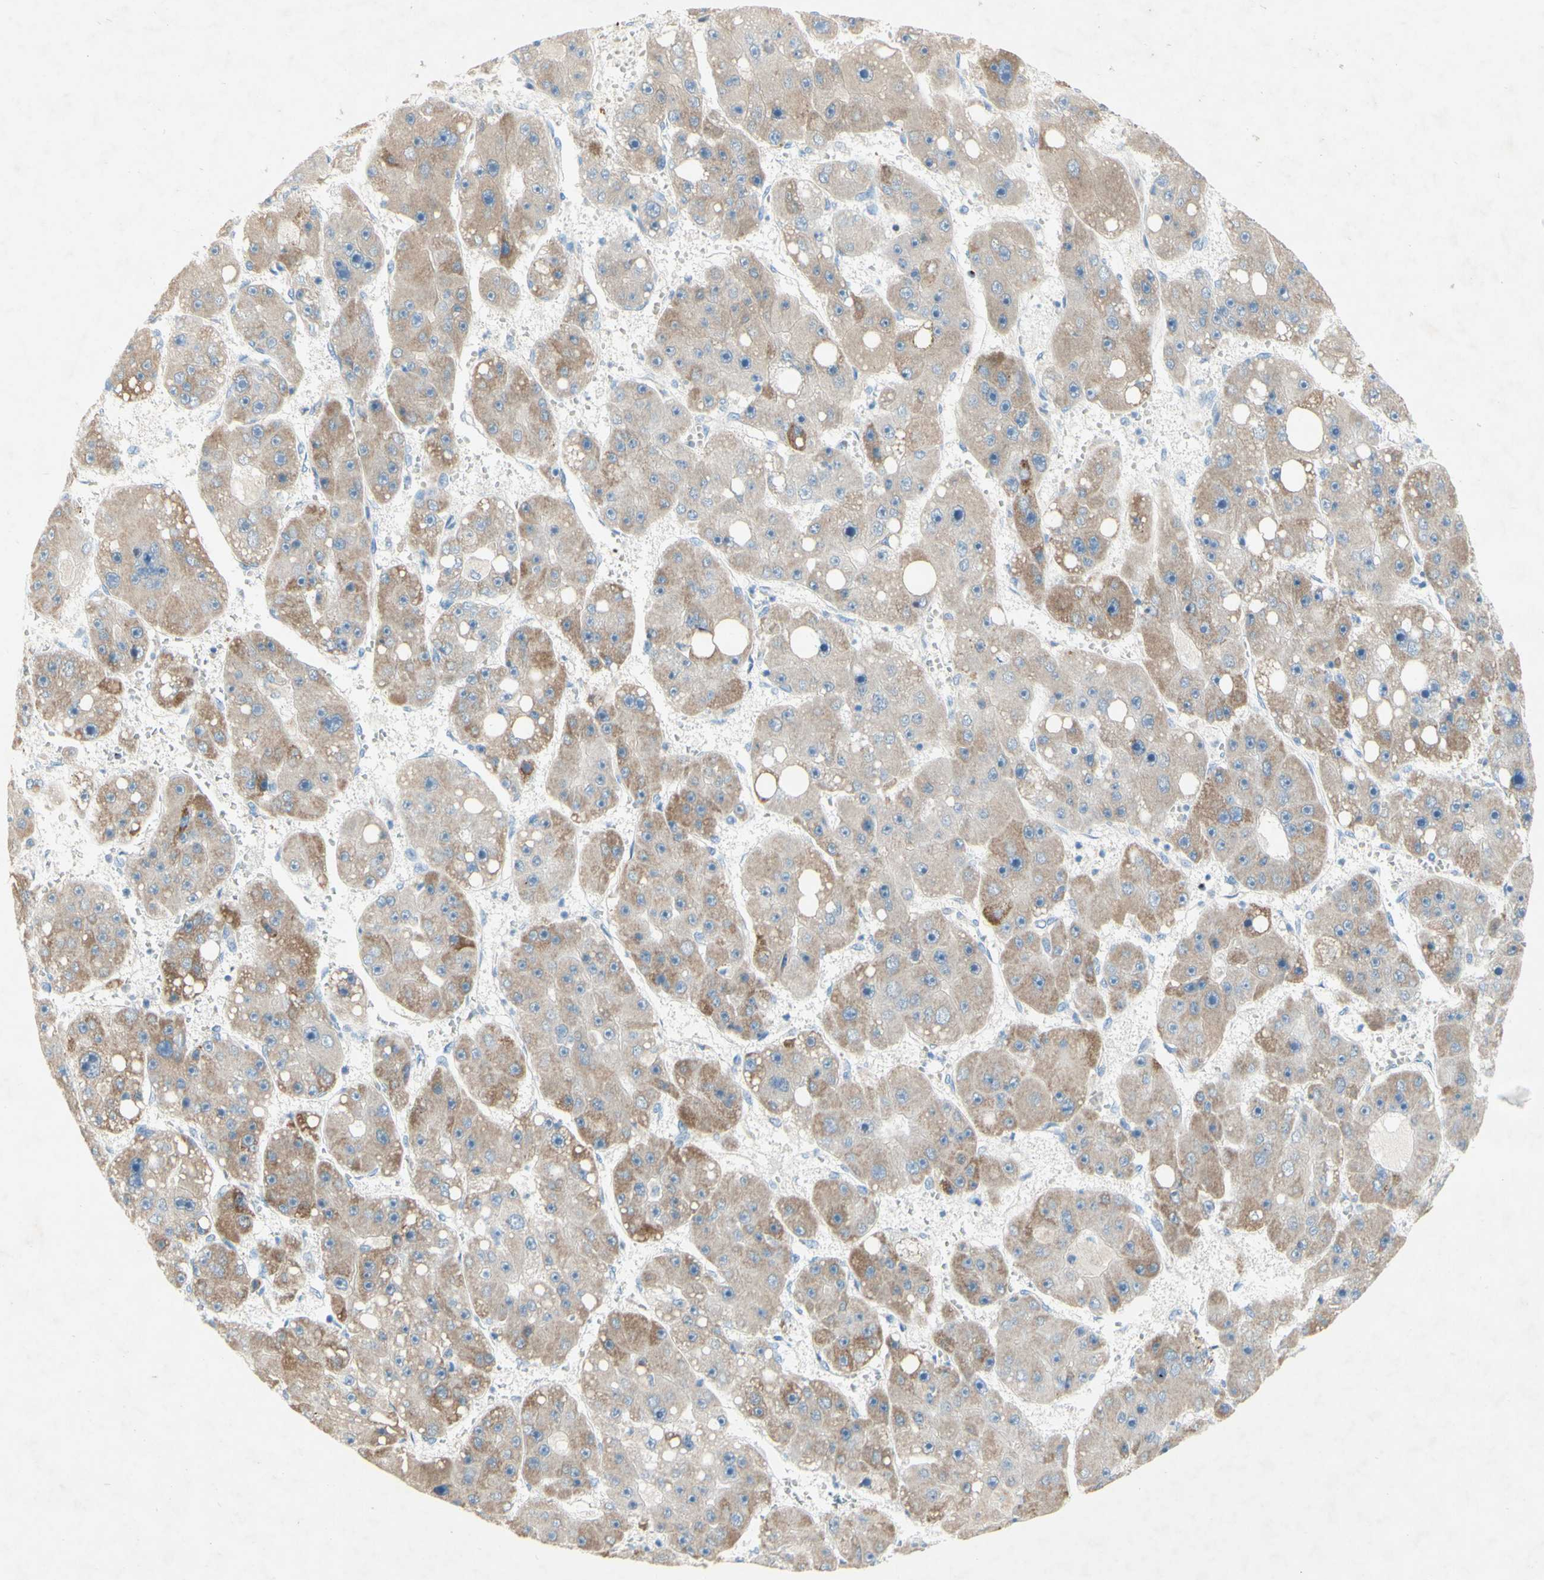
{"staining": {"intensity": "weak", "quantity": ">75%", "location": "cytoplasmic/membranous"}, "tissue": "liver cancer", "cell_type": "Tumor cells", "image_type": "cancer", "snomed": [{"axis": "morphology", "description": "Carcinoma, Hepatocellular, NOS"}, {"axis": "topography", "description": "Liver"}], "caption": "DAB immunohistochemical staining of human liver hepatocellular carcinoma demonstrates weak cytoplasmic/membranous protein staining in about >75% of tumor cells.", "gene": "ACADL", "patient": {"sex": "female", "age": 61}}